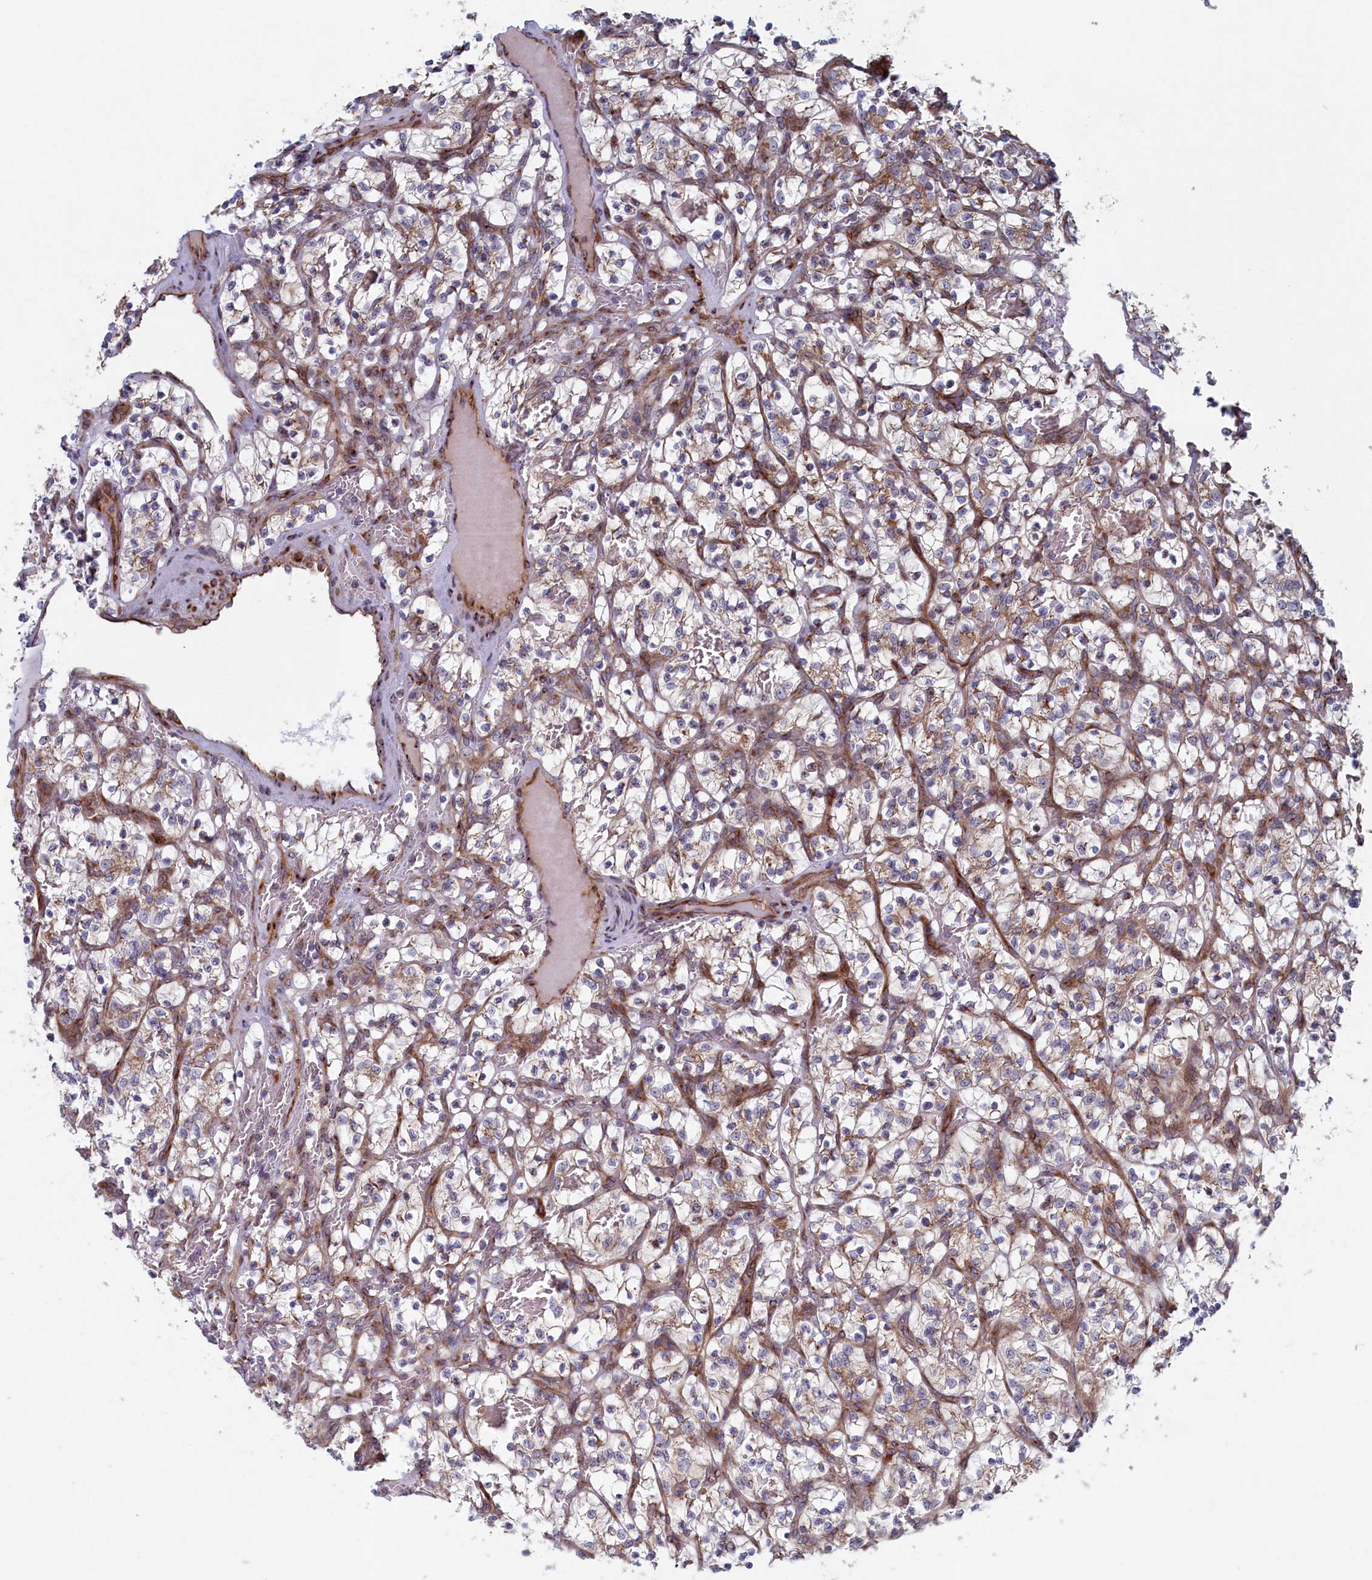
{"staining": {"intensity": "negative", "quantity": "none", "location": "none"}, "tissue": "renal cancer", "cell_type": "Tumor cells", "image_type": "cancer", "snomed": [{"axis": "morphology", "description": "Adenocarcinoma, NOS"}, {"axis": "topography", "description": "Kidney"}], "caption": "A photomicrograph of renal cancer stained for a protein exhibits no brown staining in tumor cells.", "gene": "MTFMT", "patient": {"sex": "female", "age": 57}}